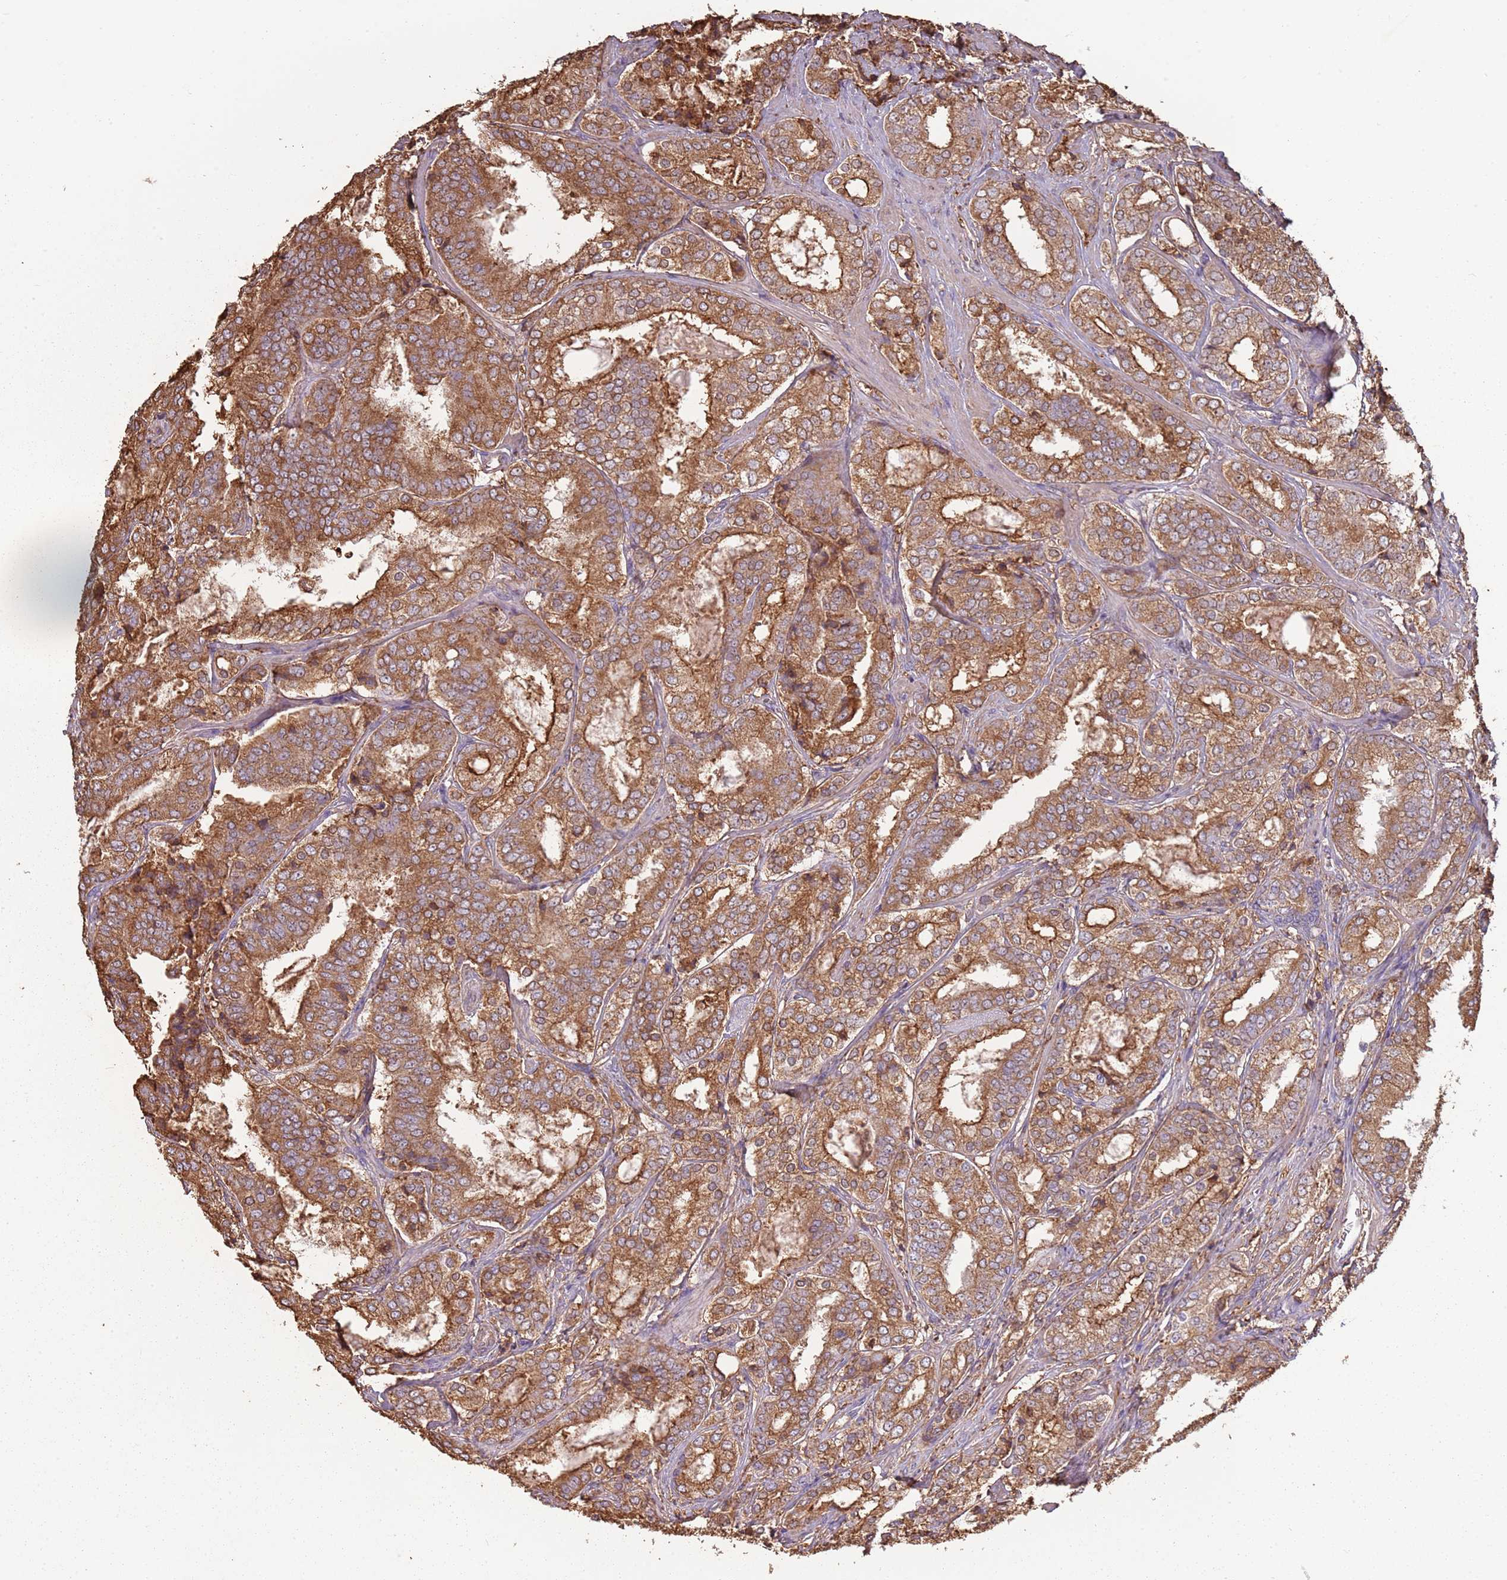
{"staining": {"intensity": "strong", "quantity": ">75%", "location": "cytoplasmic/membranous"}, "tissue": "prostate cancer", "cell_type": "Tumor cells", "image_type": "cancer", "snomed": [{"axis": "morphology", "description": "Adenocarcinoma, High grade"}, {"axis": "topography", "description": "Prostate"}], "caption": "Protein expression analysis of human prostate cancer (high-grade adenocarcinoma) reveals strong cytoplasmic/membranous expression in approximately >75% of tumor cells. (IHC, brightfield microscopy, high magnification).", "gene": "ATOSB", "patient": {"sex": "male", "age": 63}}